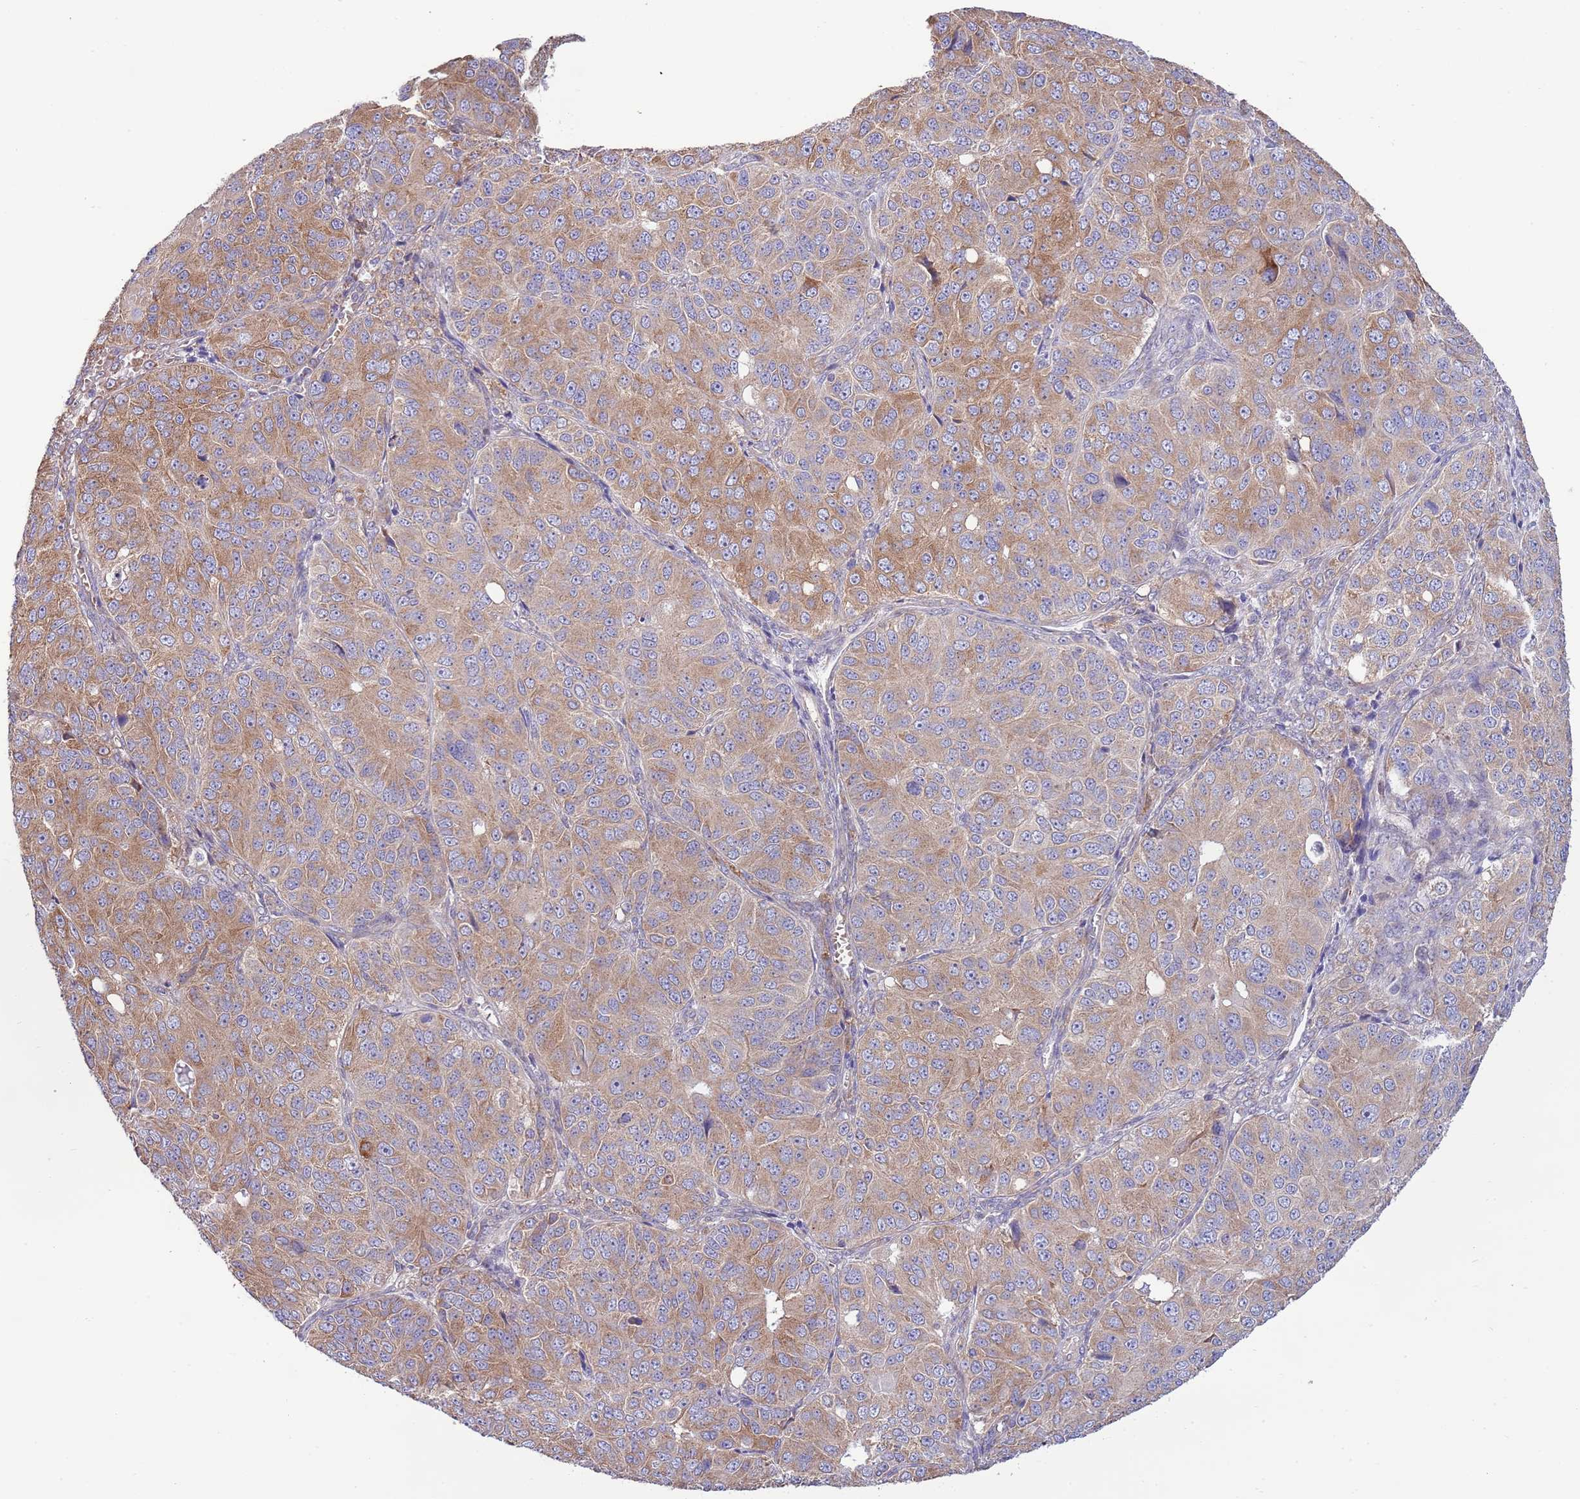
{"staining": {"intensity": "moderate", "quantity": ">75%", "location": "cytoplasmic/membranous"}, "tissue": "ovarian cancer", "cell_type": "Tumor cells", "image_type": "cancer", "snomed": [{"axis": "morphology", "description": "Carcinoma, endometroid"}, {"axis": "topography", "description": "Ovary"}], "caption": "The micrograph demonstrates a brown stain indicating the presence of a protein in the cytoplasmic/membranous of tumor cells in ovarian endometroid carcinoma.", "gene": "DAND5", "patient": {"sex": "female", "age": 51}}